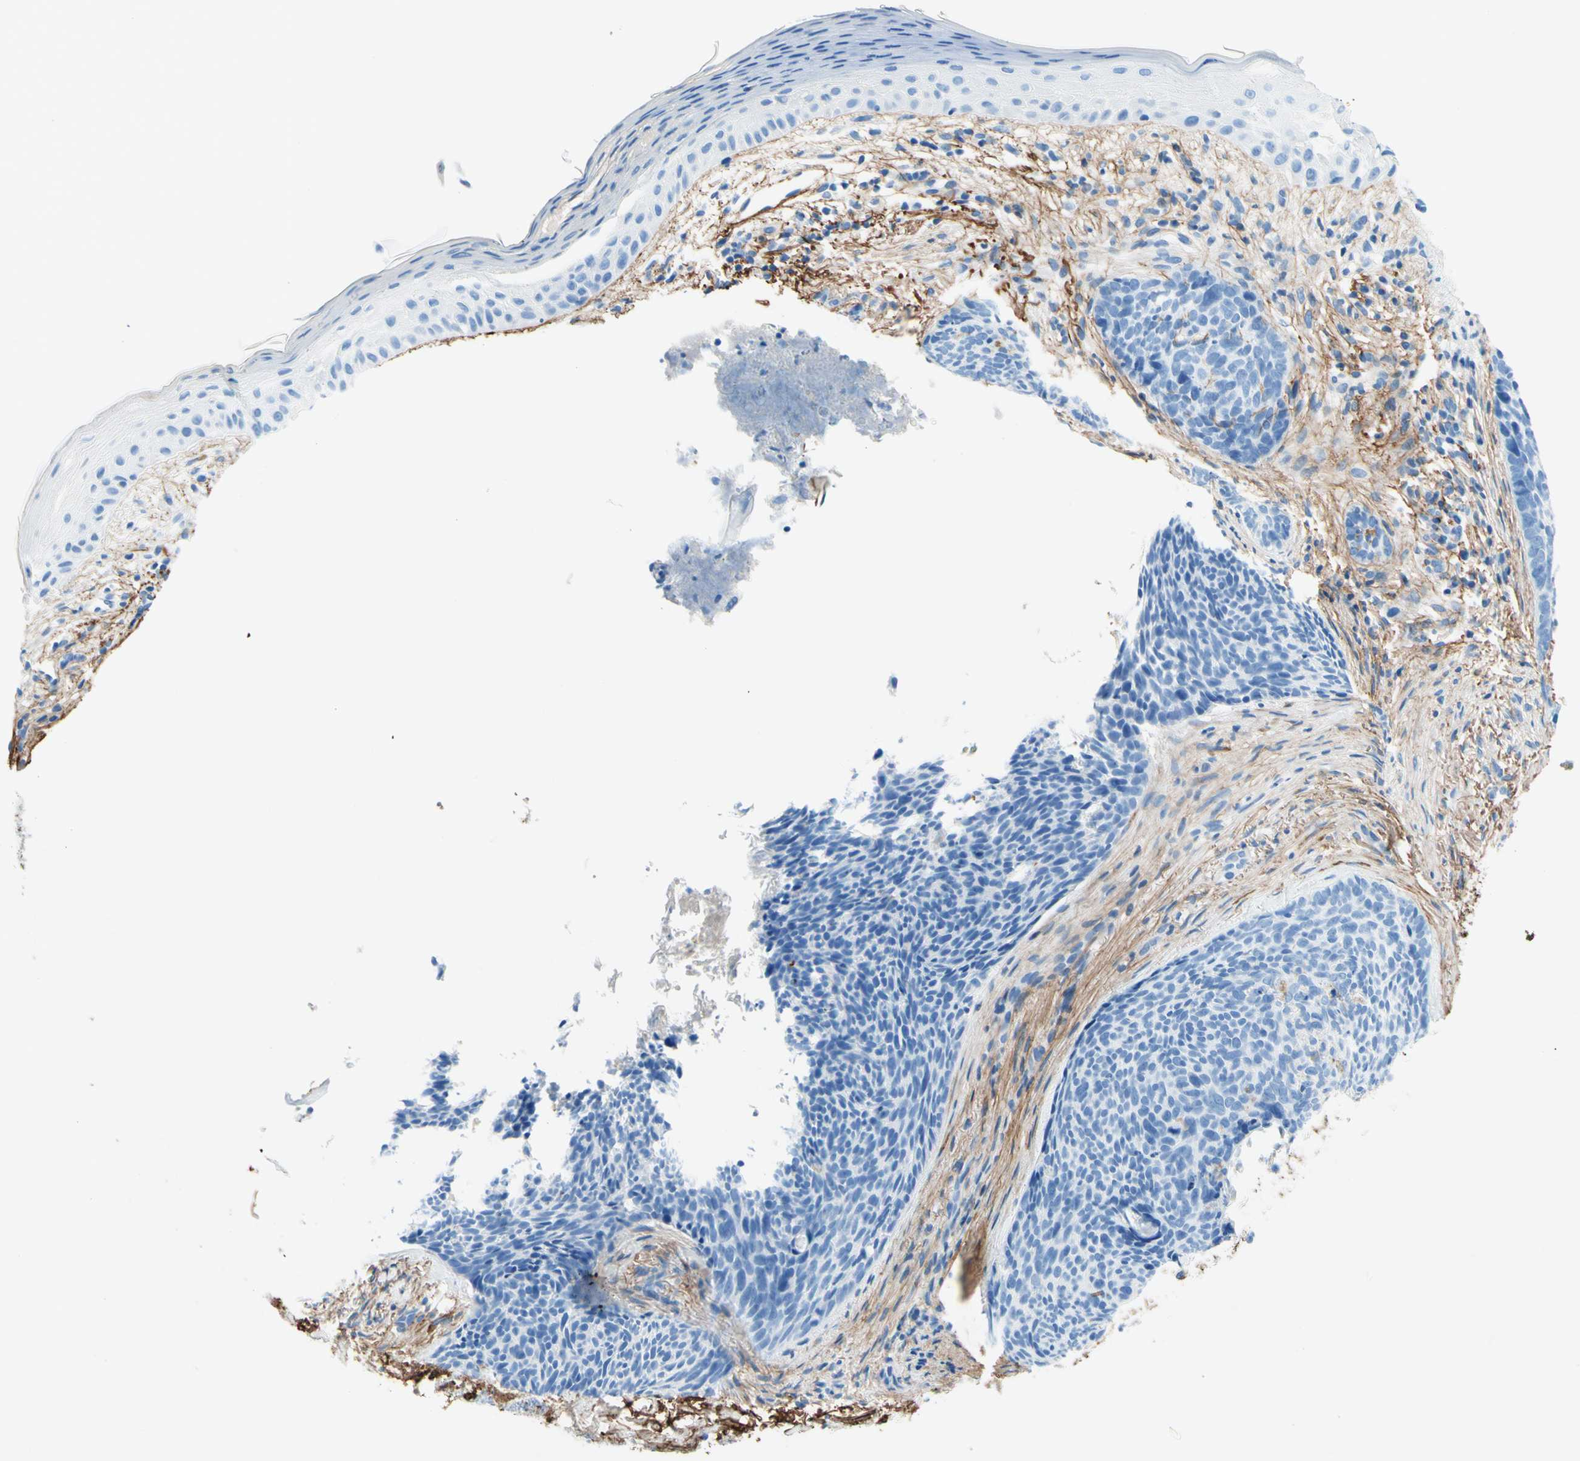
{"staining": {"intensity": "negative", "quantity": "none", "location": "none"}, "tissue": "skin cancer", "cell_type": "Tumor cells", "image_type": "cancer", "snomed": [{"axis": "morphology", "description": "Basal cell carcinoma"}, {"axis": "topography", "description": "Skin"}], "caption": "Tumor cells show no significant protein staining in skin basal cell carcinoma.", "gene": "MFAP5", "patient": {"sex": "female", "age": 70}}